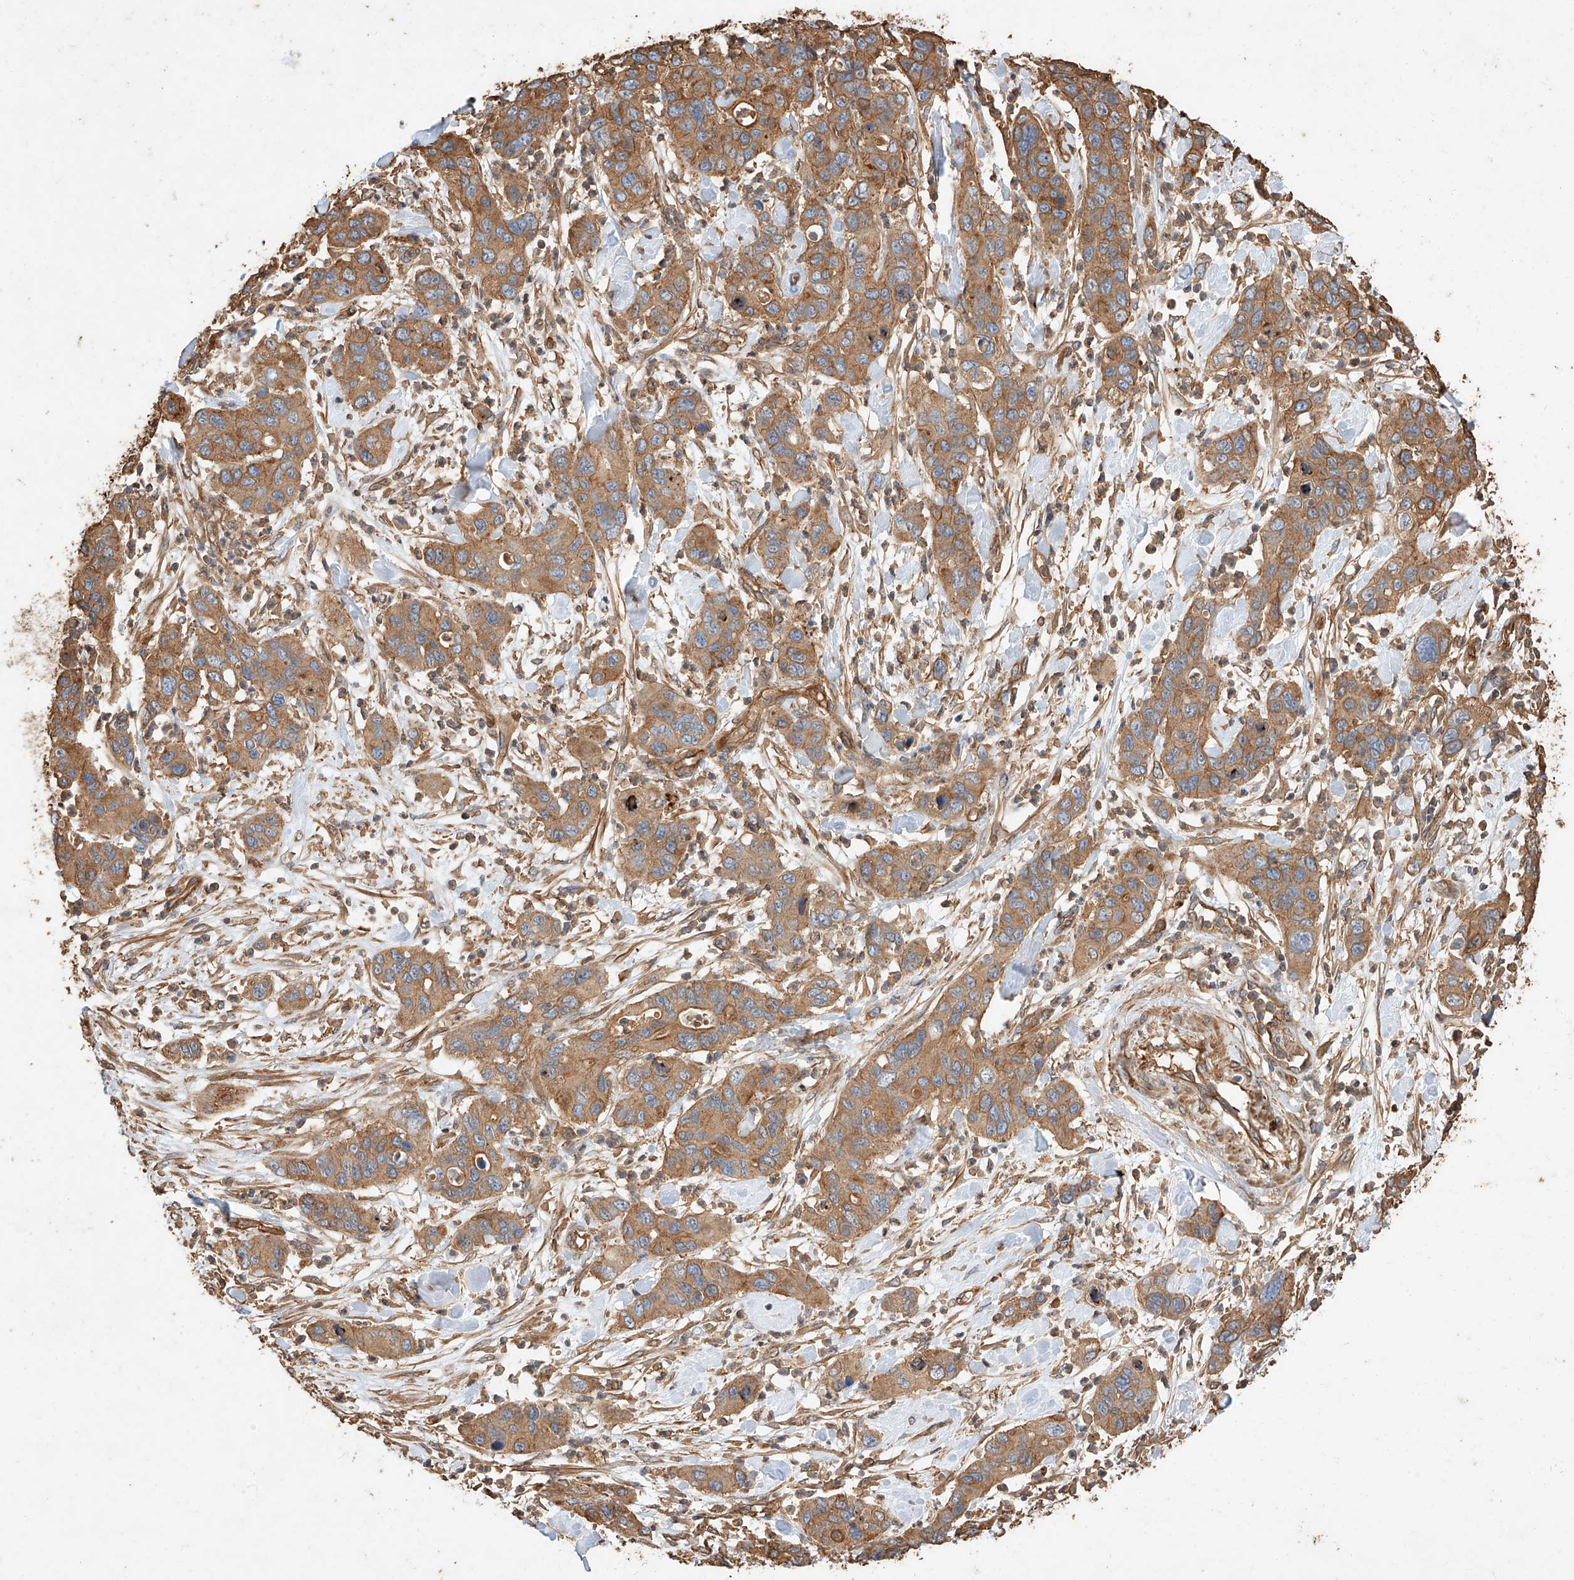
{"staining": {"intensity": "moderate", "quantity": ">75%", "location": "cytoplasmic/membranous"}, "tissue": "pancreatic cancer", "cell_type": "Tumor cells", "image_type": "cancer", "snomed": [{"axis": "morphology", "description": "Adenocarcinoma, NOS"}, {"axis": "topography", "description": "Pancreas"}], "caption": "Adenocarcinoma (pancreatic) stained with IHC reveals moderate cytoplasmic/membranous staining in about >75% of tumor cells.", "gene": "GHDC", "patient": {"sex": "female", "age": 71}}